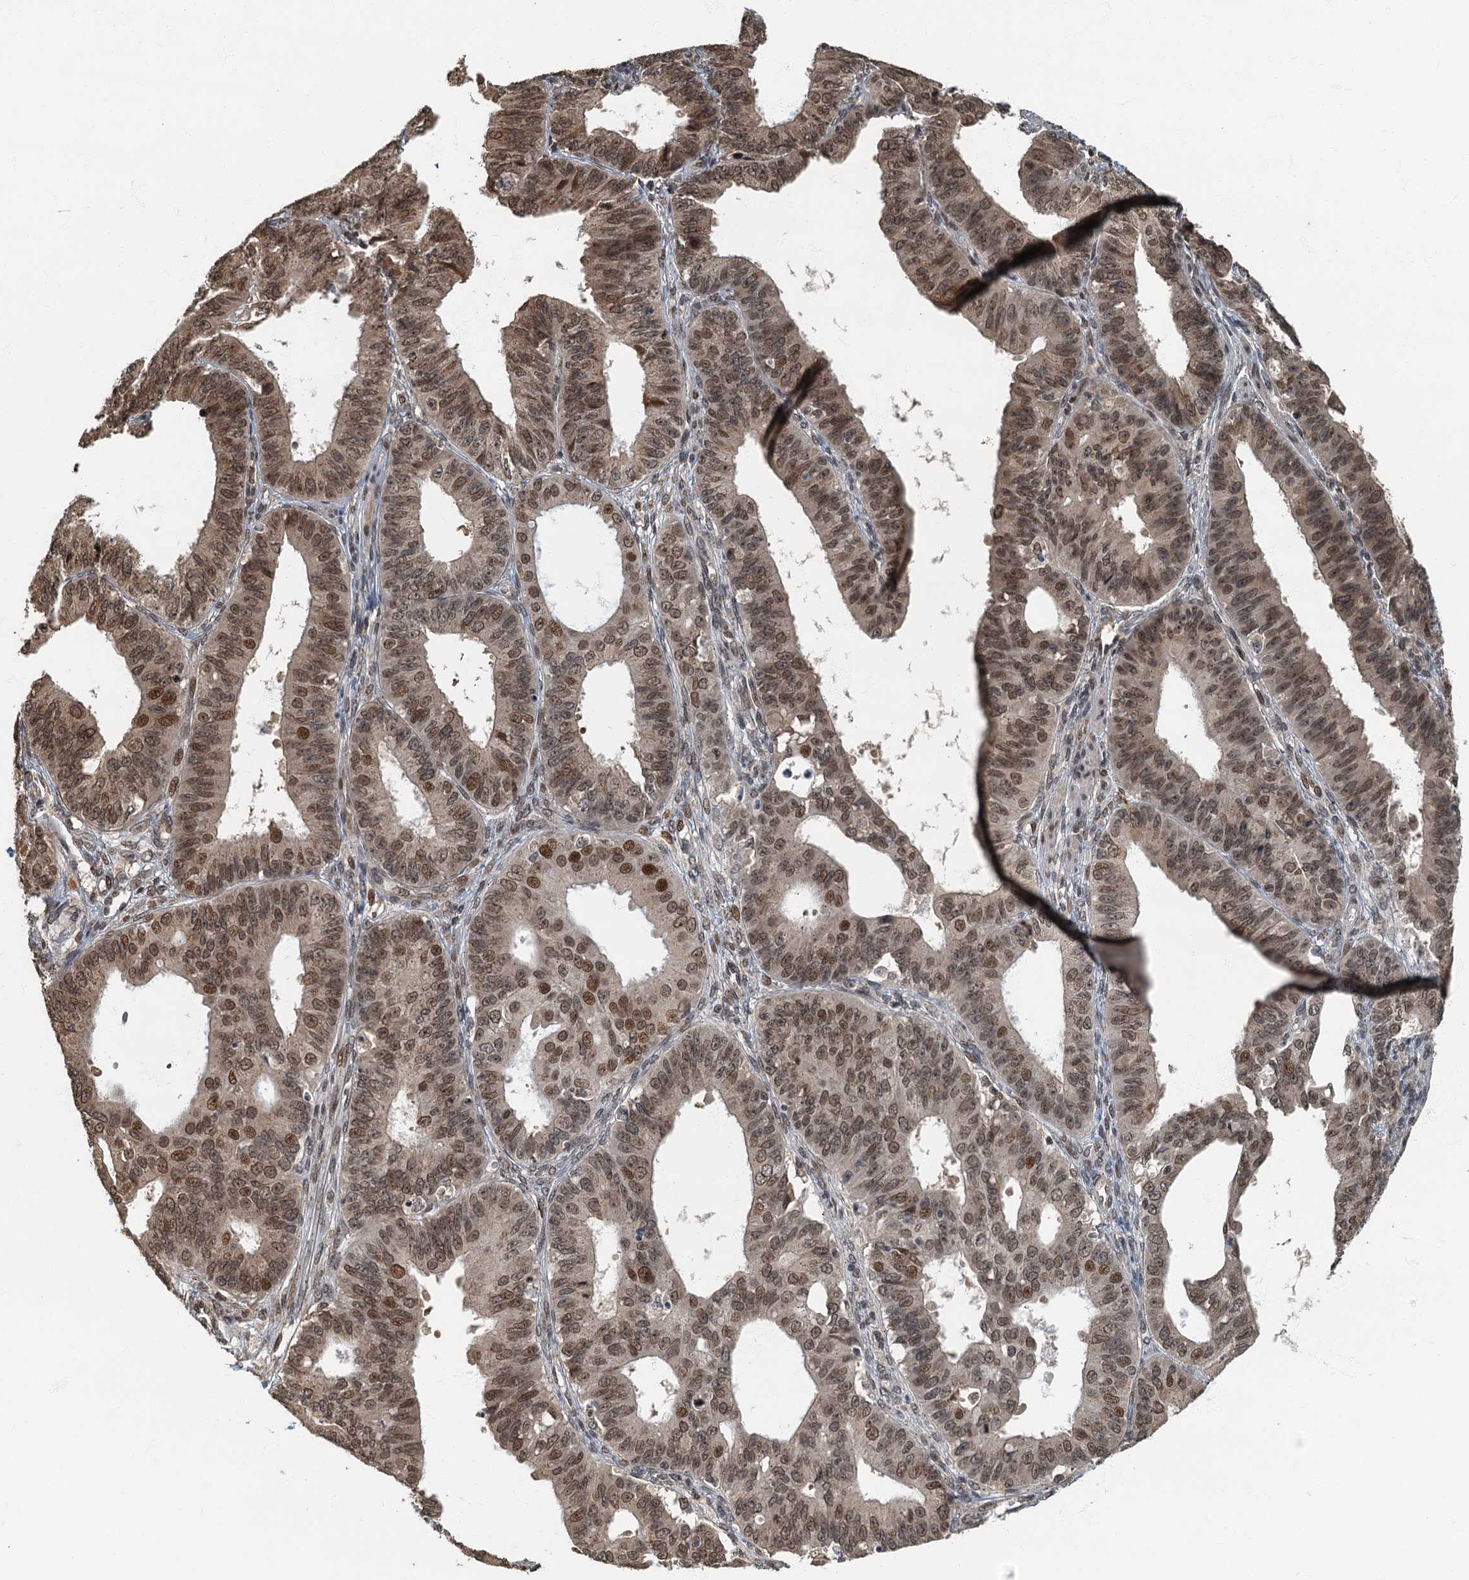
{"staining": {"intensity": "moderate", "quantity": ">75%", "location": "nuclear"}, "tissue": "ovarian cancer", "cell_type": "Tumor cells", "image_type": "cancer", "snomed": [{"axis": "morphology", "description": "Carcinoma, endometroid"}, {"axis": "topography", "description": "Appendix"}, {"axis": "topography", "description": "Ovary"}], "caption": "This micrograph shows immunohistochemistry staining of ovarian endometroid carcinoma, with medium moderate nuclear positivity in approximately >75% of tumor cells.", "gene": "CKAP2L", "patient": {"sex": "female", "age": 42}}